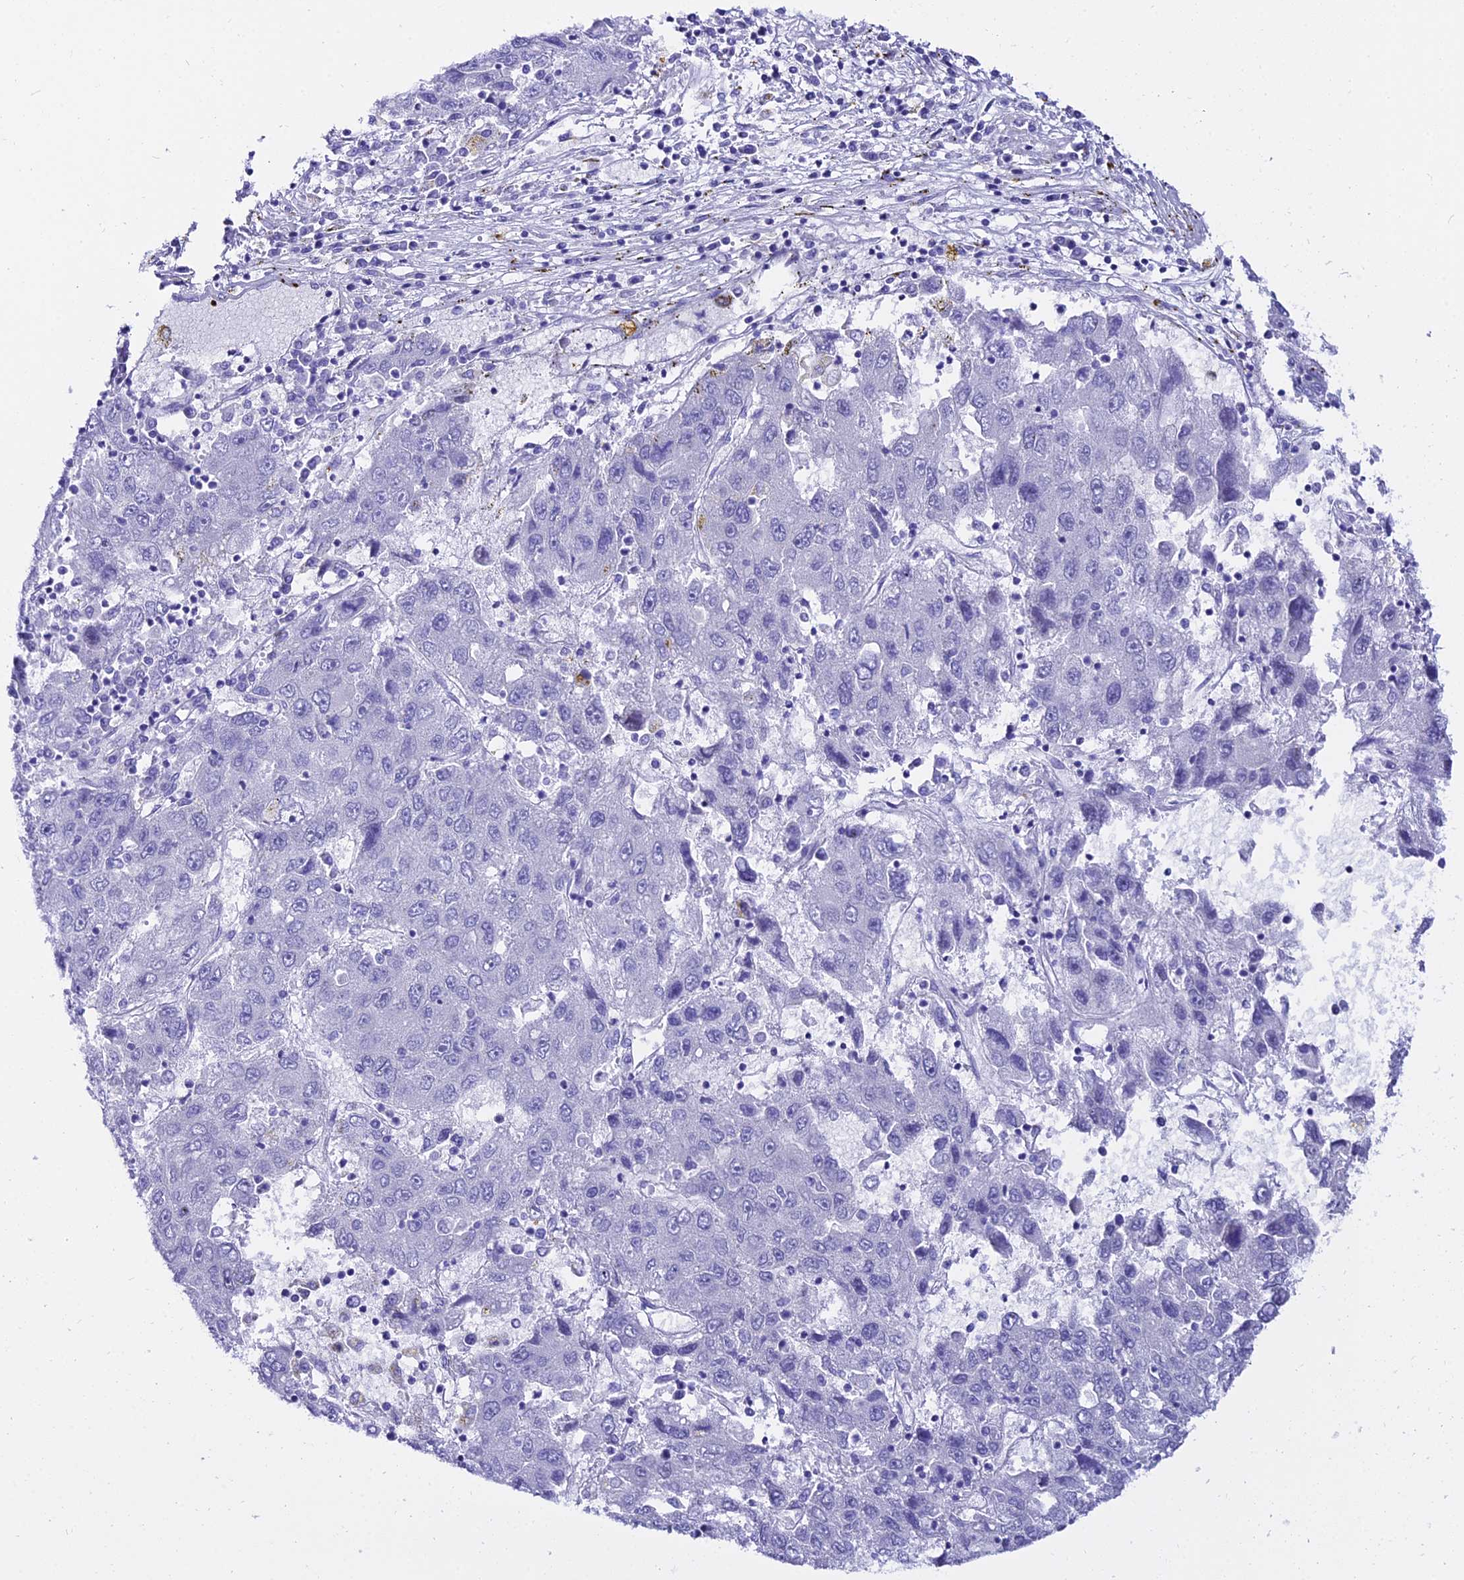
{"staining": {"intensity": "negative", "quantity": "none", "location": "none"}, "tissue": "liver cancer", "cell_type": "Tumor cells", "image_type": "cancer", "snomed": [{"axis": "morphology", "description": "Carcinoma, Hepatocellular, NOS"}, {"axis": "topography", "description": "Liver"}], "caption": "This is a image of immunohistochemistry (IHC) staining of liver cancer, which shows no staining in tumor cells.", "gene": "OR4D5", "patient": {"sex": "male", "age": 49}}